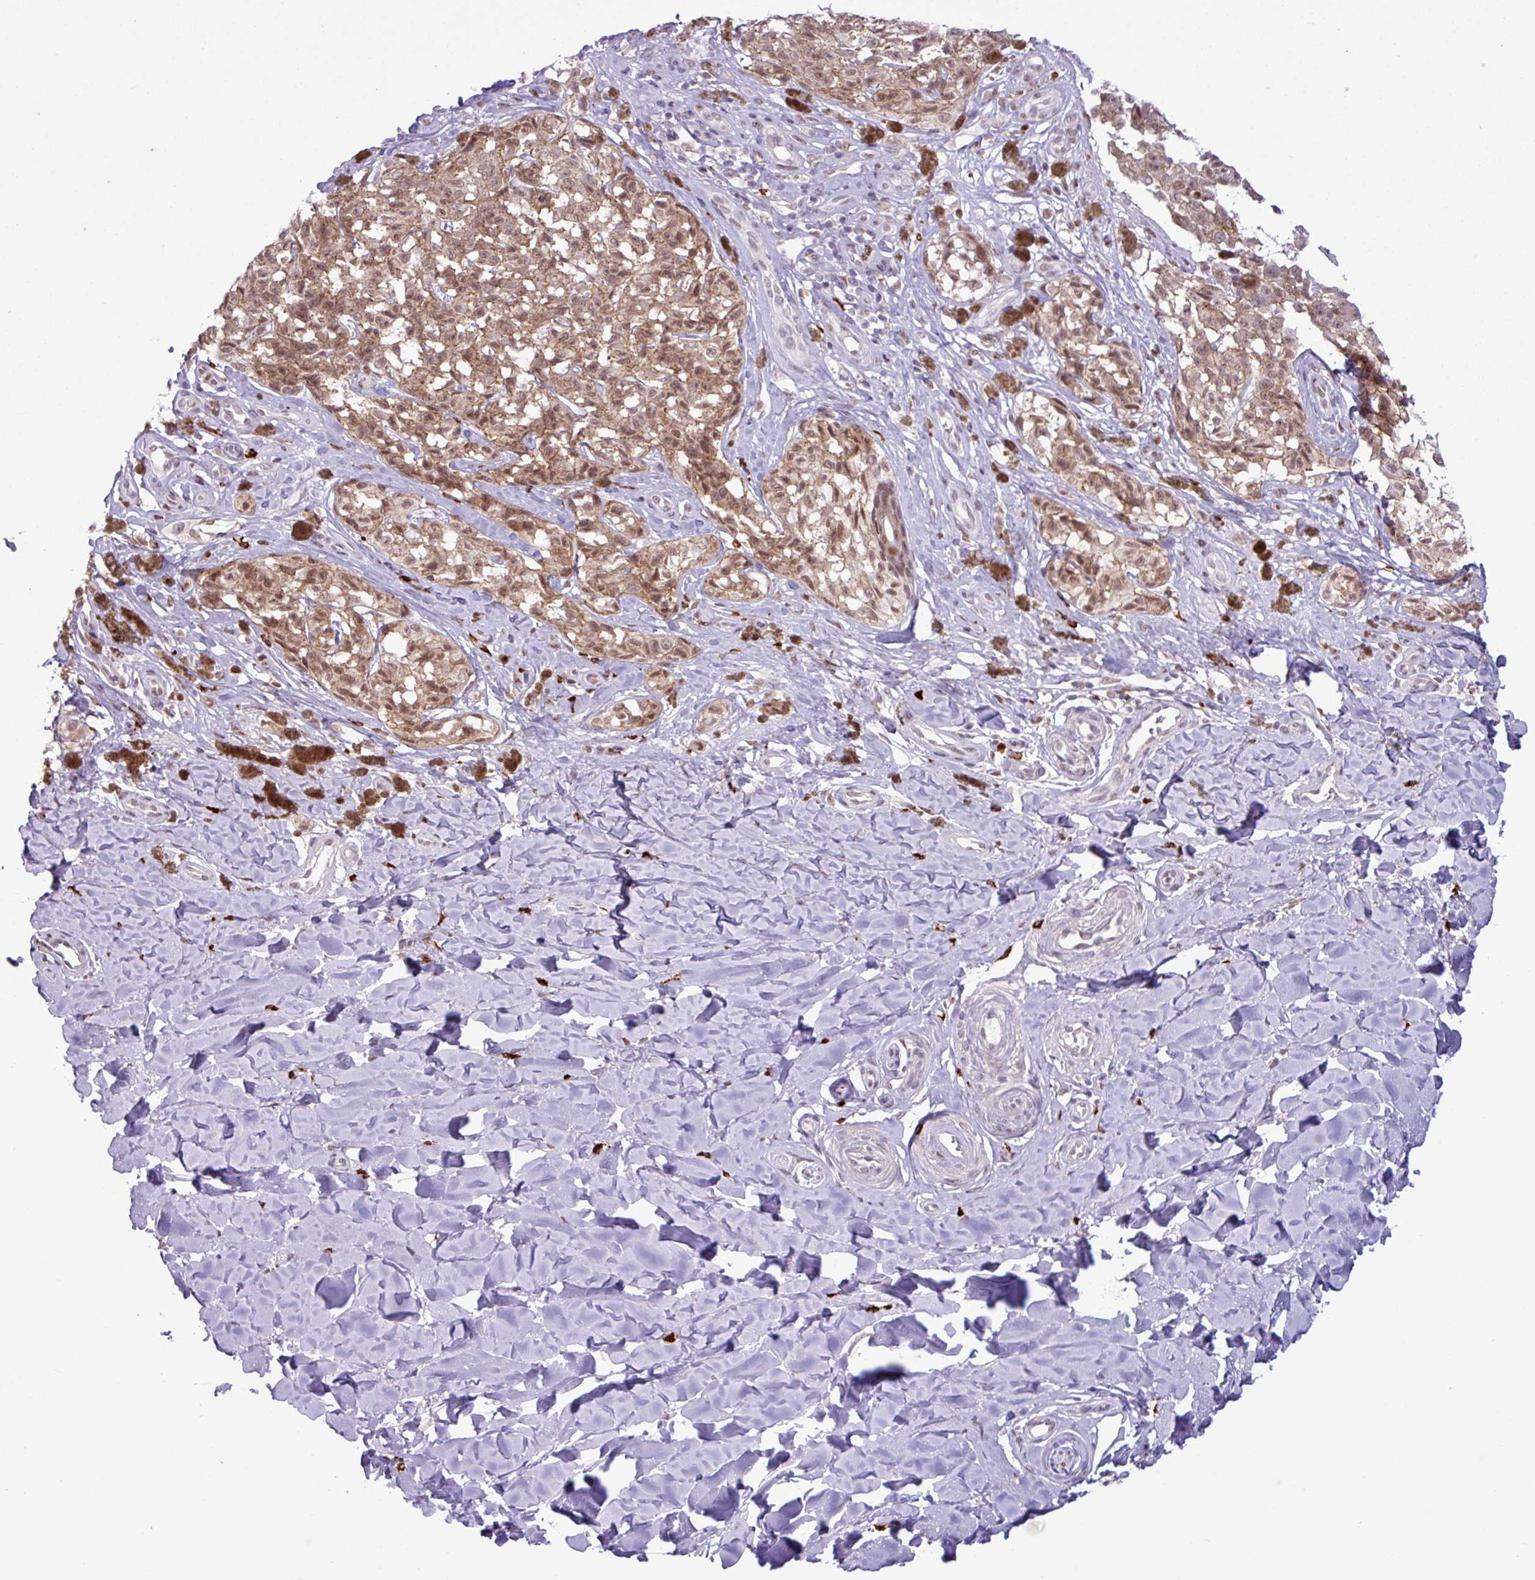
{"staining": {"intensity": "moderate", "quantity": ">75%", "location": "nuclear"}, "tissue": "melanoma", "cell_type": "Tumor cells", "image_type": "cancer", "snomed": [{"axis": "morphology", "description": "Malignant melanoma, NOS"}, {"axis": "topography", "description": "Skin"}], "caption": "Immunohistochemistry (IHC) image of human melanoma stained for a protein (brown), which shows medium levels of moderate nuclear expression in approximately >75% of tumor cells.", "gene": "NOTCH2", "patient": {"sex": "female", "age": 65}}